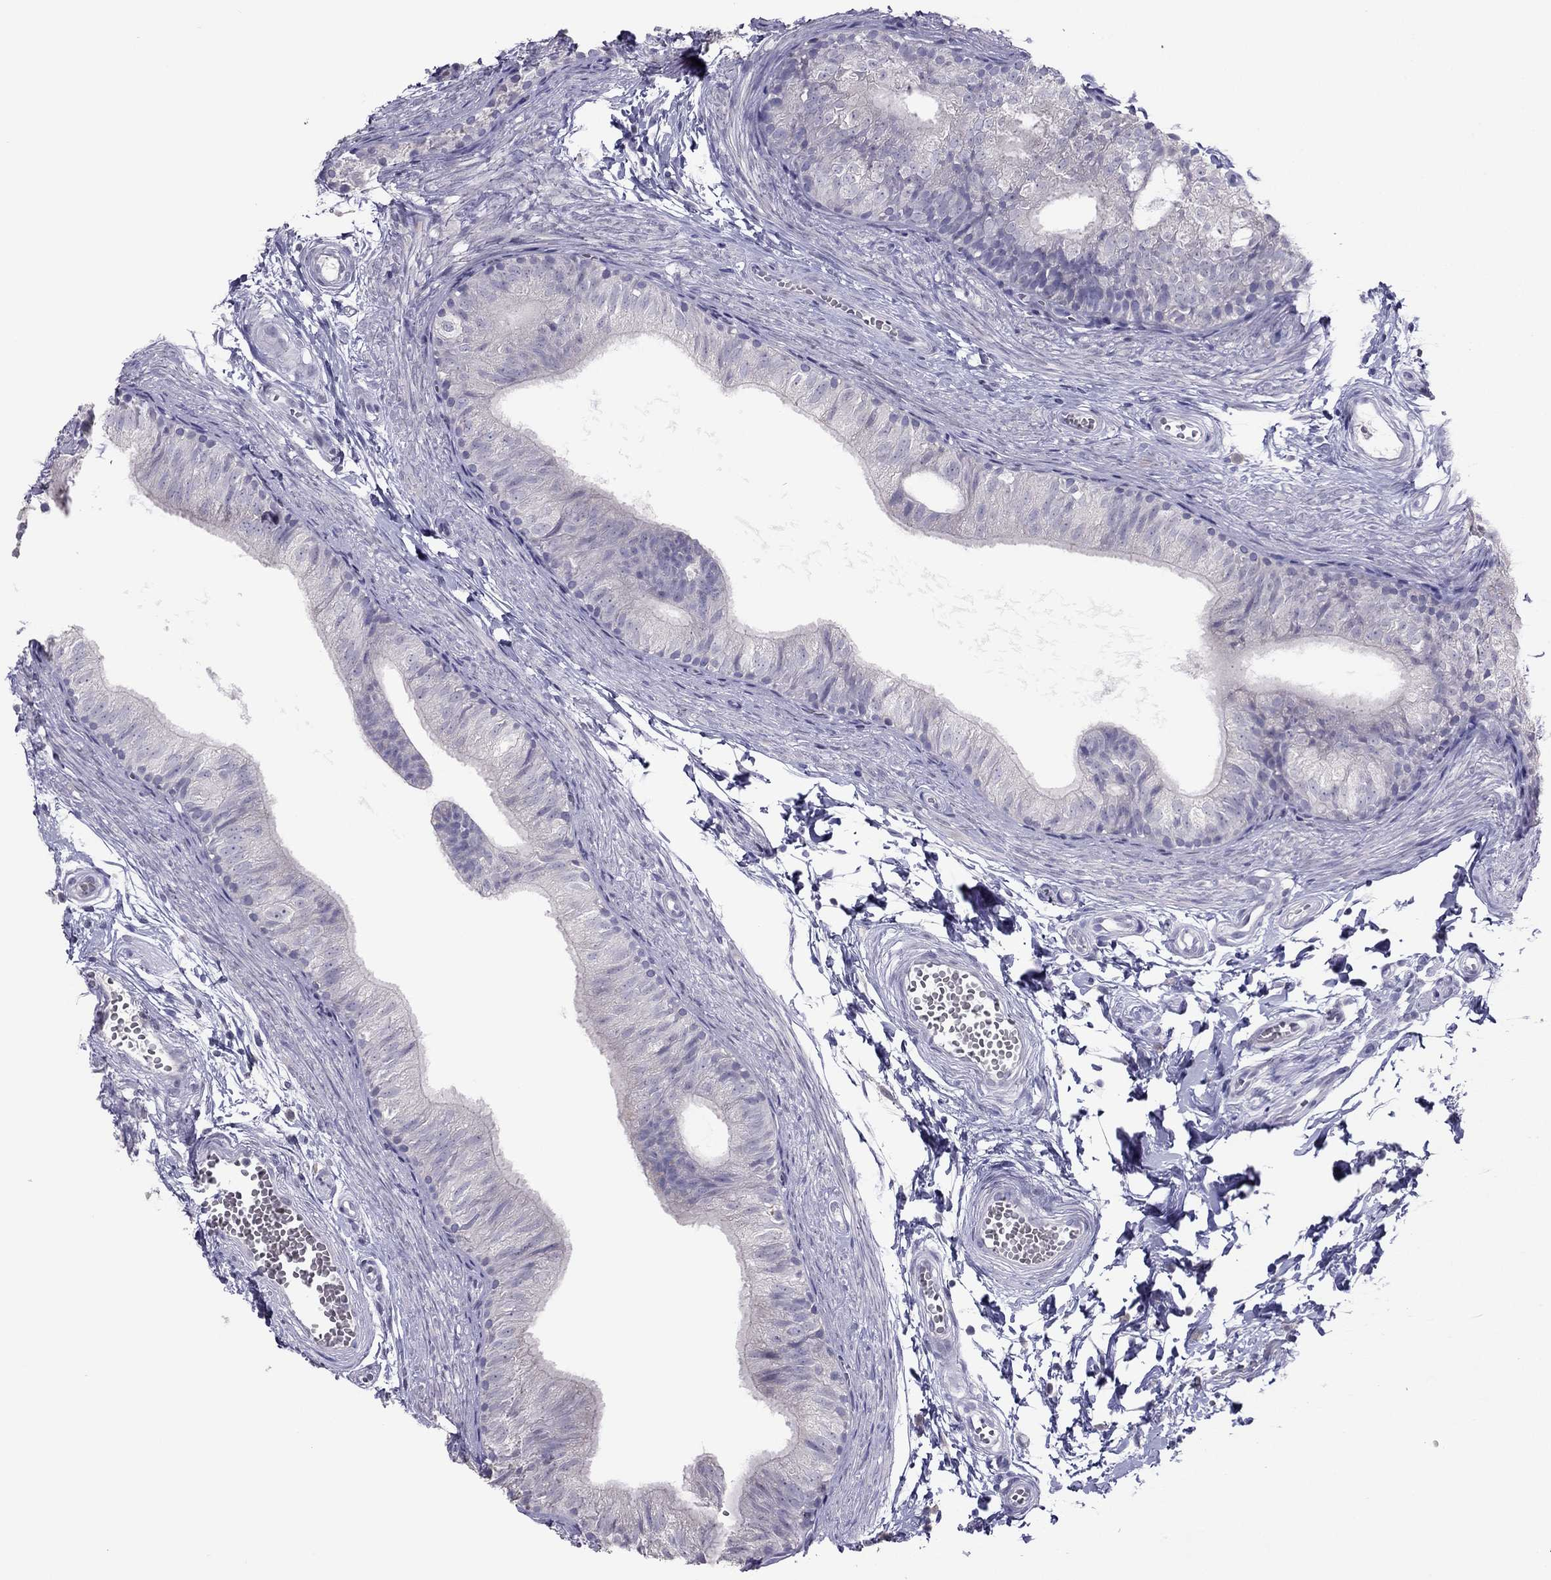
{"staining": {"intensity": "negative", "quantity": "none", "location": "none"}, "tissue": "epididymis", "cell_type": "Glandular cells", "image_type": "normal", "snomed": [{"axis": "morphology", "description": "Normal tissue, NOS"}, {"axis": "topography", "description": "Epididymis"}], "caption": "A high-resolution micrograph shows IHC staining of unremarkable epididymis, which shows no significant expression in glandular cells.", "gene": "RGS8", "patient": {"sex": "male", "age": 22}}